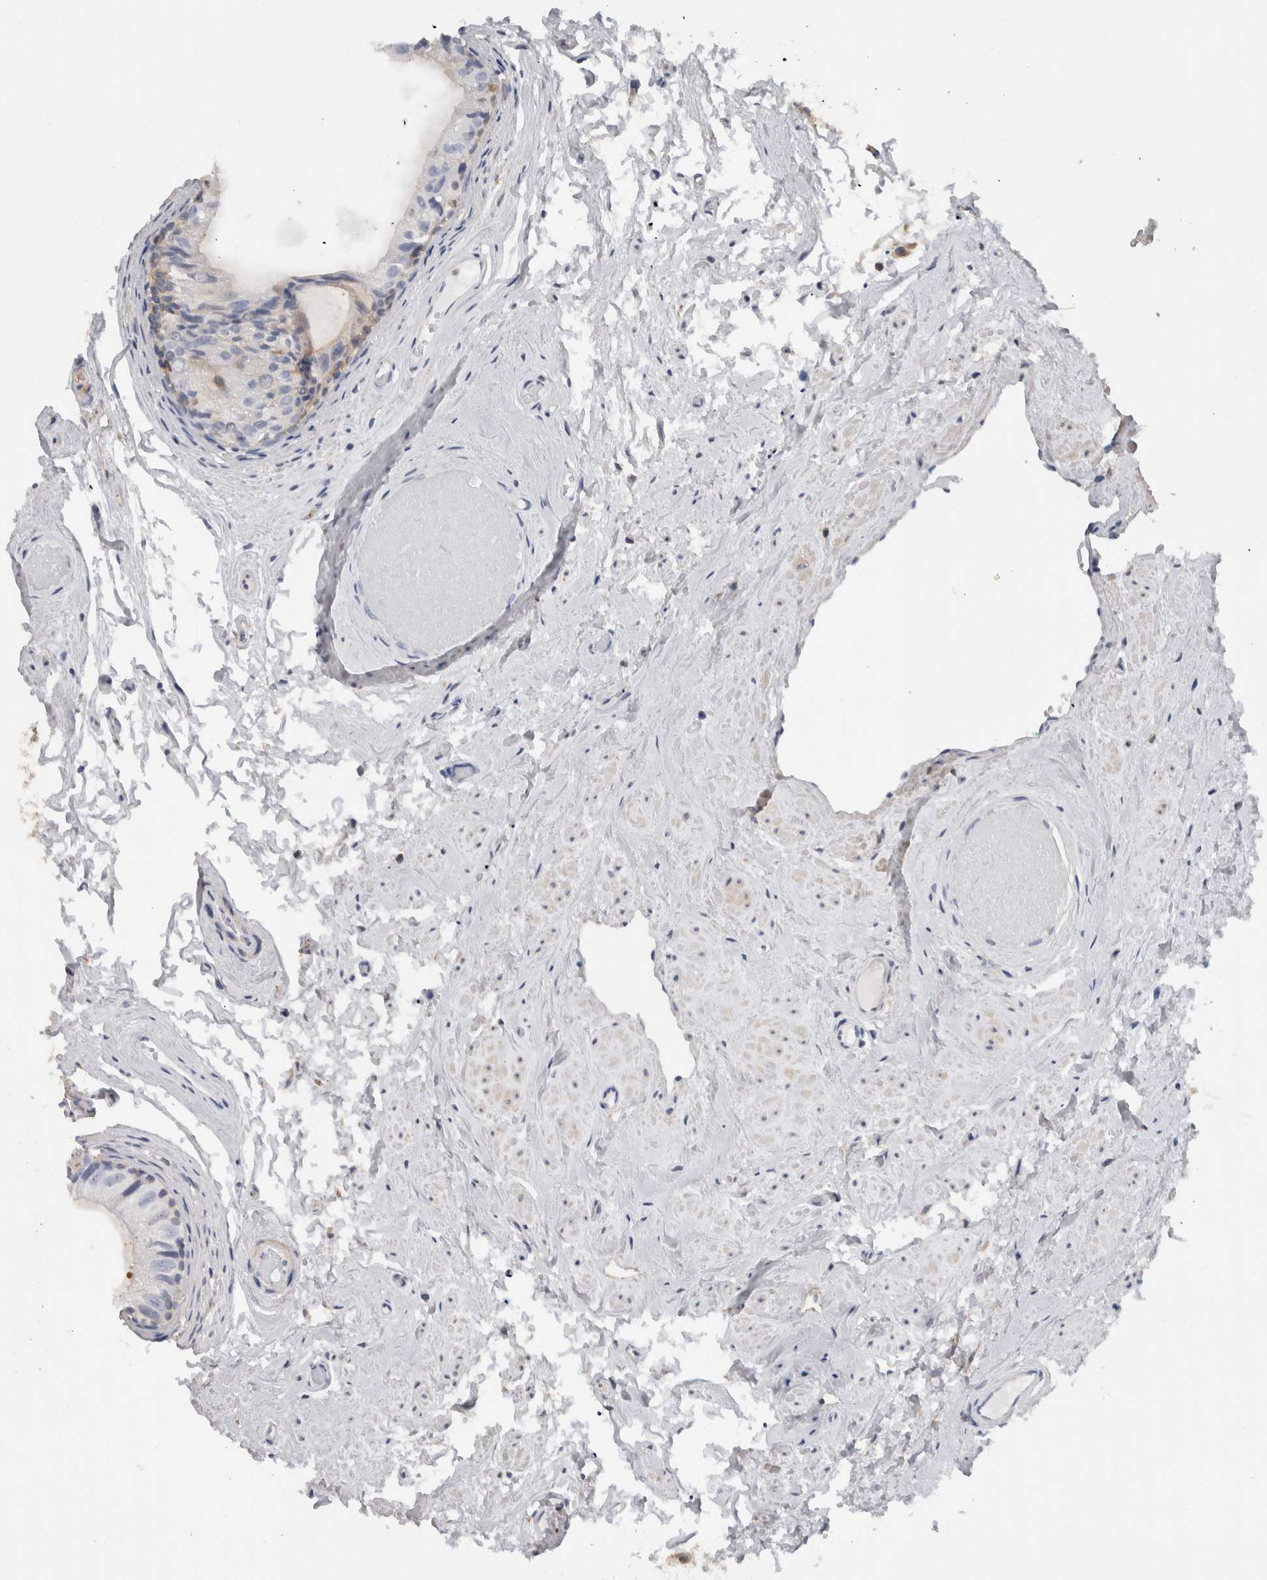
{"staining": {"intensity": "weak", "quantity": "25%-75%", "location": "cytoplasmic/membranous"}, "tissue": "epididymis", "cell_type": "Glandular cells", "image_type": "normal", "snomed": [{"axis": "morphology", "description": "Normal tissue, NOS"}, {"axis": "topography", "description": "Epididymis"}], "caption": "Immunohistochemical staining of normal epididymis demonstrates 25%-75% levels of weak cytoplasmic/membranous protein positivity in approximately 25%-75% of glandular cells. (Stains: DAB in brown, nuclei in blue, Microscopy: brightfield microscopy at high magnification).", "gene": "SCRN1", "patient": {"sex": "male", "age": 79}}